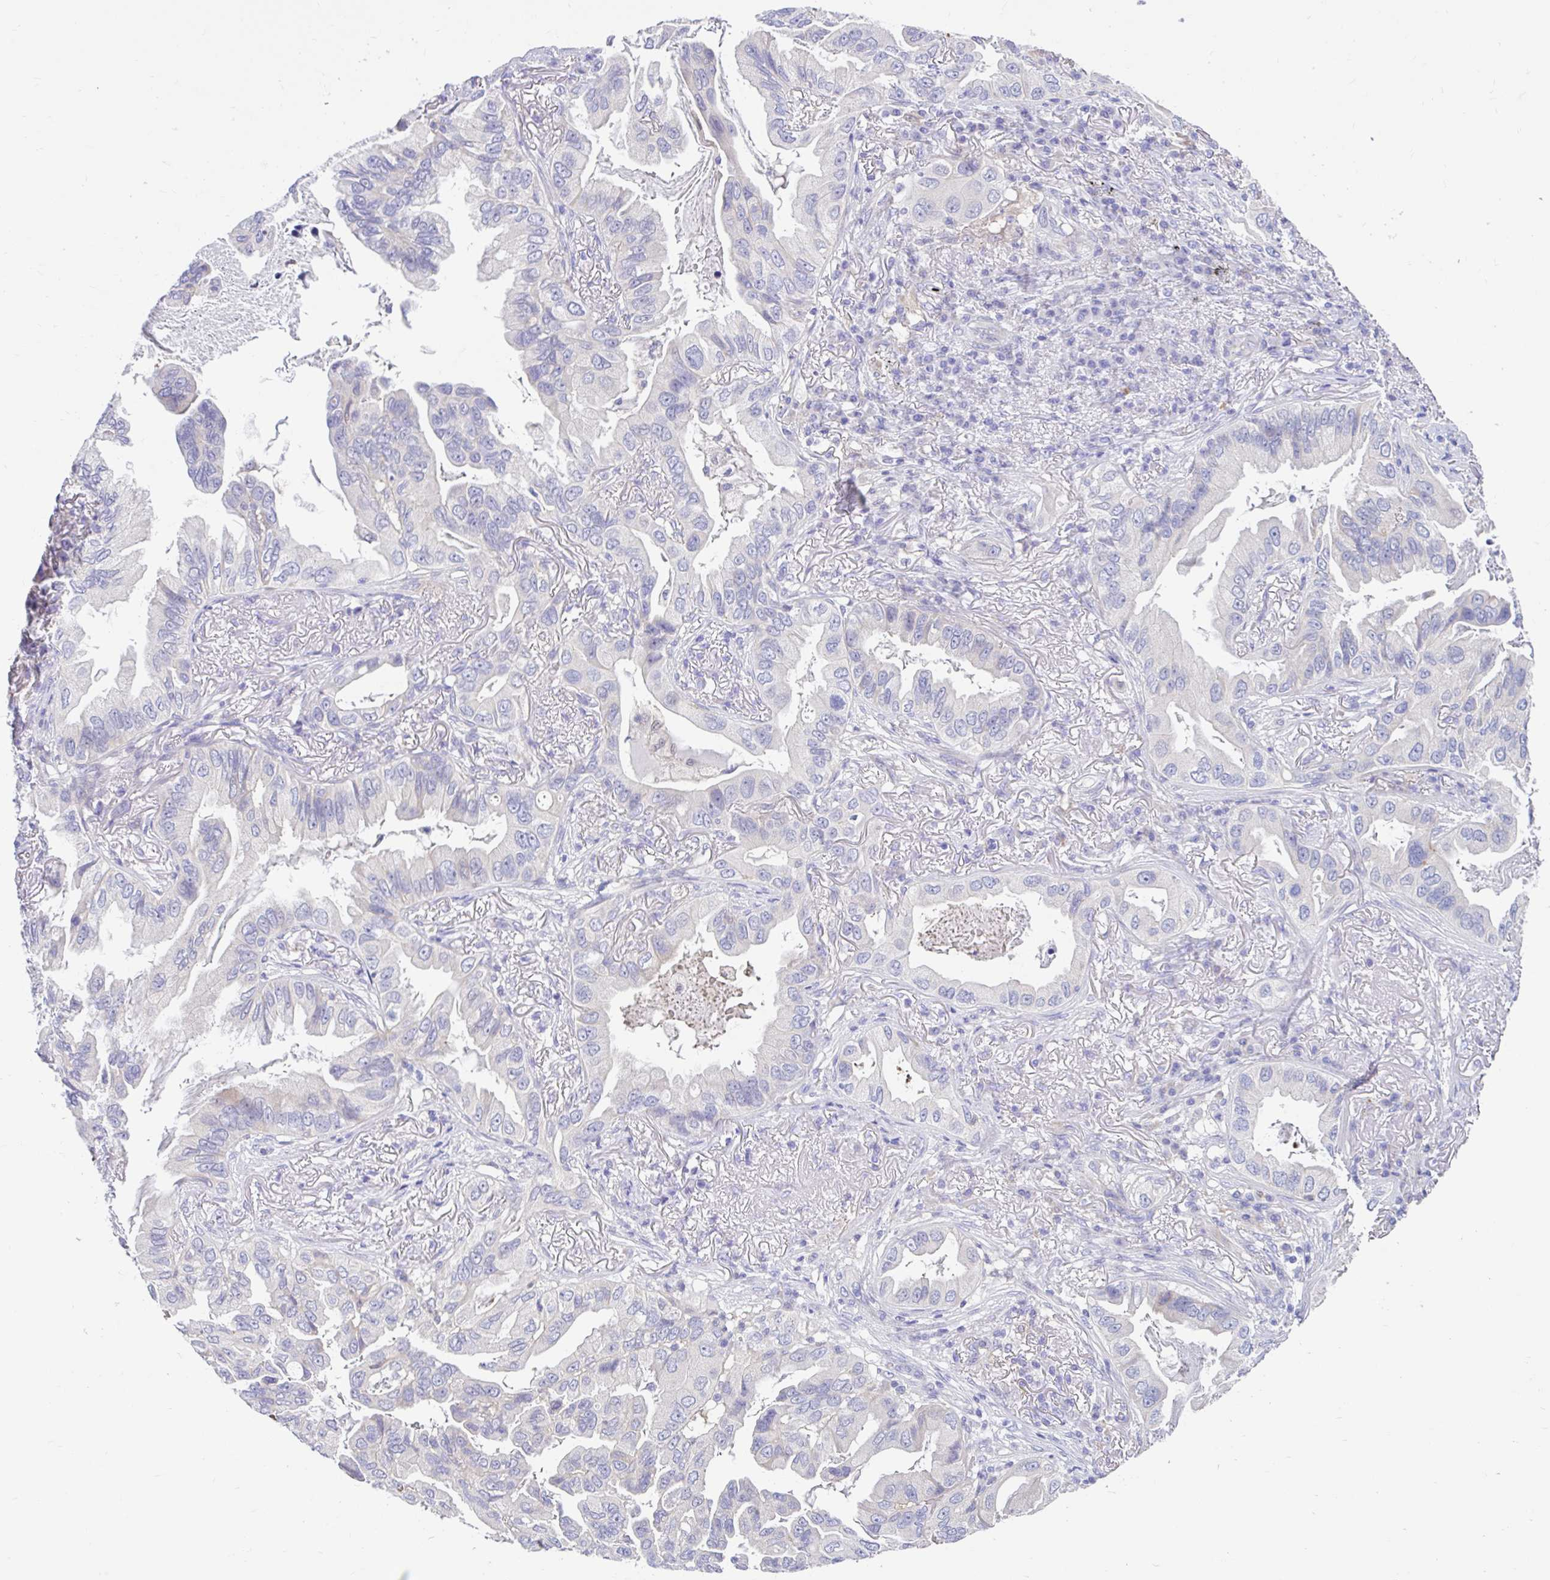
{"staining": {"intensity": "negative", "quantity": "none", "location": "none"}, "tissue": "lung cancer", "cell_type": "Tumor cells", "image_type": "cancer", "snomed": [{"axis": "morphology", "description": "Adenocarcinoma, NOS"}, {"axis": "topography", "description": "Lung"}], "caption": "Human lung cancer stained for a protein using IHC demonstrates no positivity in tumor cells.", "gene": "ZNF33A", "patient": {"sex": "female", "age": 69}}